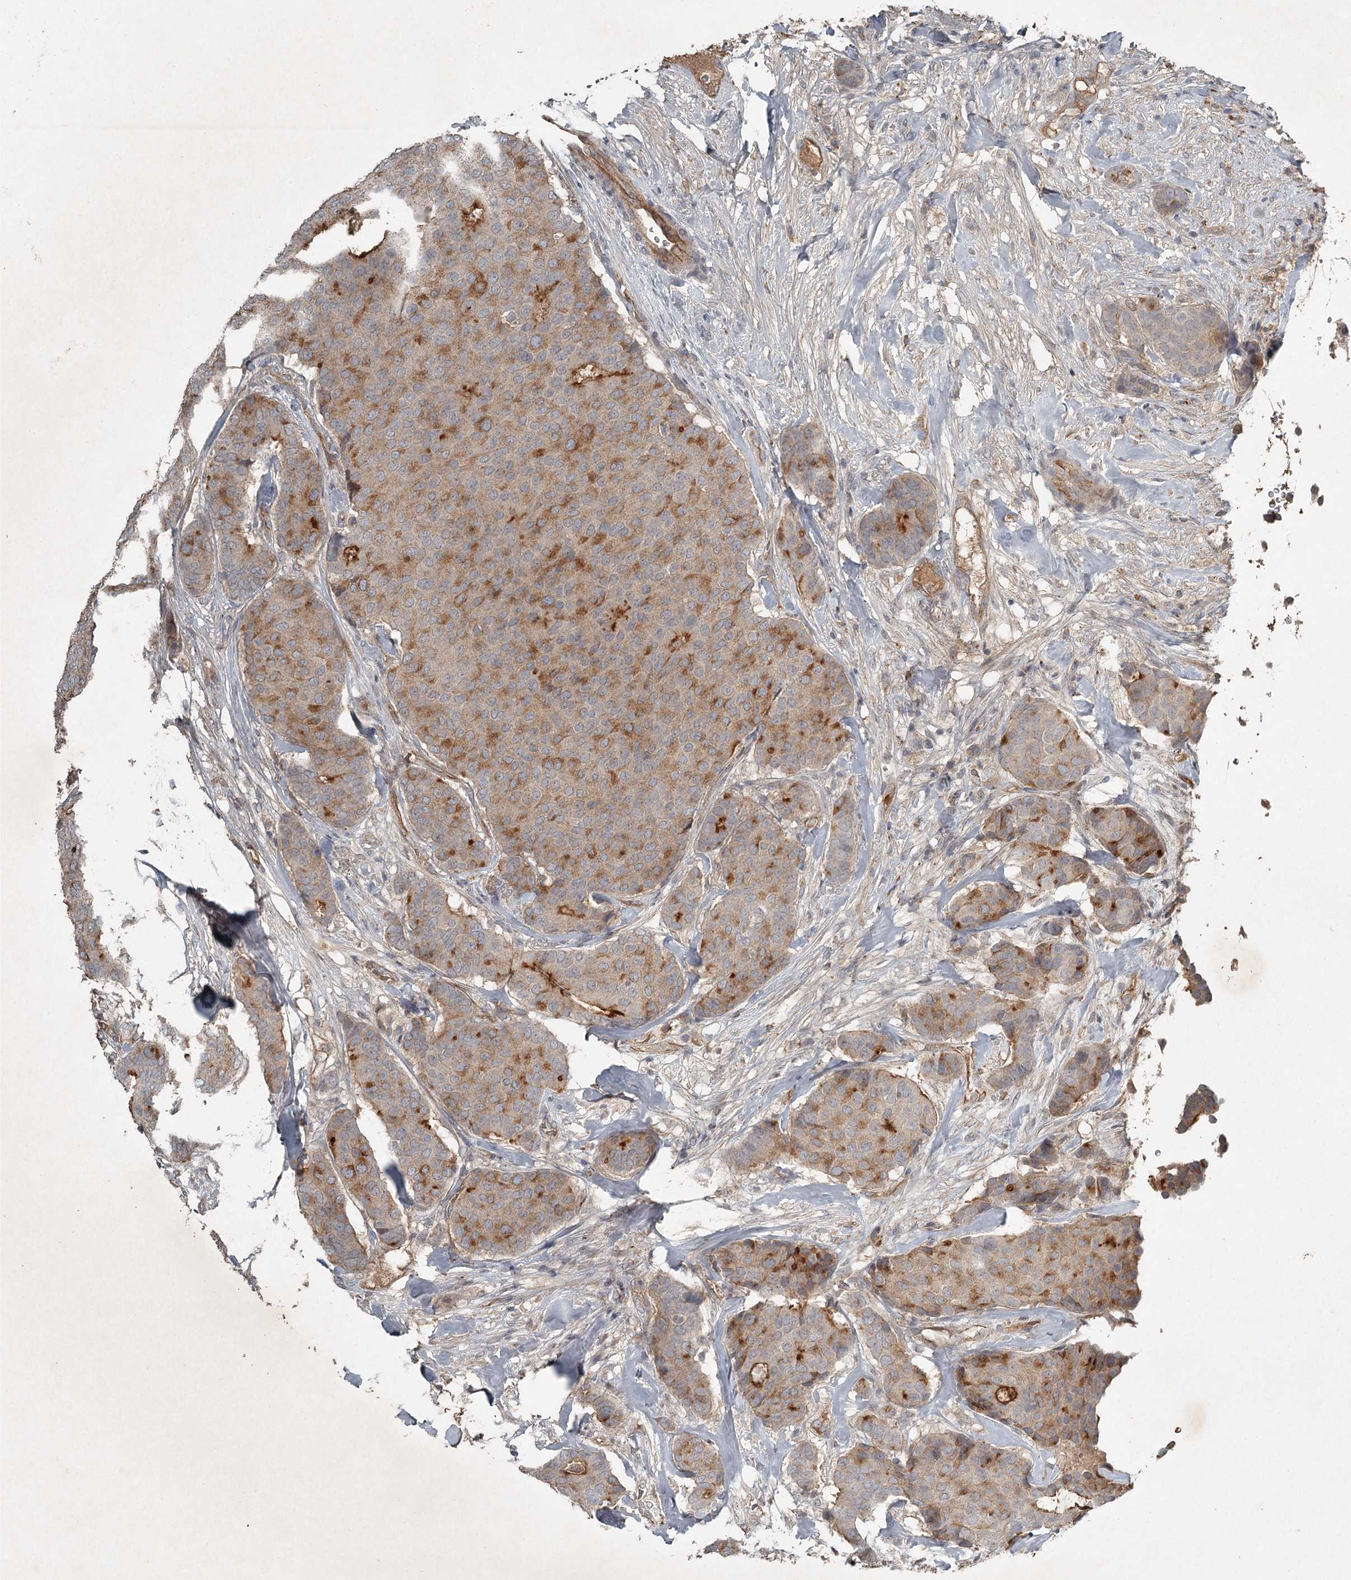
{"staining": {"intensity": "moderate", "quantity": "25%-75%", "location": "cytoplasmic/membranous"}, "tissue": "breast cancer", "cell_type": "Tumor cells", "image_type": "cancer", "snomed": [{"axis": "morphology", "description": "Duct carcinoma"}, {"axis": "topography", "description": "Breast"}], "caption": "Immunohistochemical staining of intraductal carcinoma (breast) shows medium levels of moderate cytoplasmic/membranous expression in about 25%-75% of tumor cells. (DAB IHC, brown staining for protein, blue staining for nuclei).", "gene": "SLC39A8", "patient": {"sex": "female", "age": 75}}